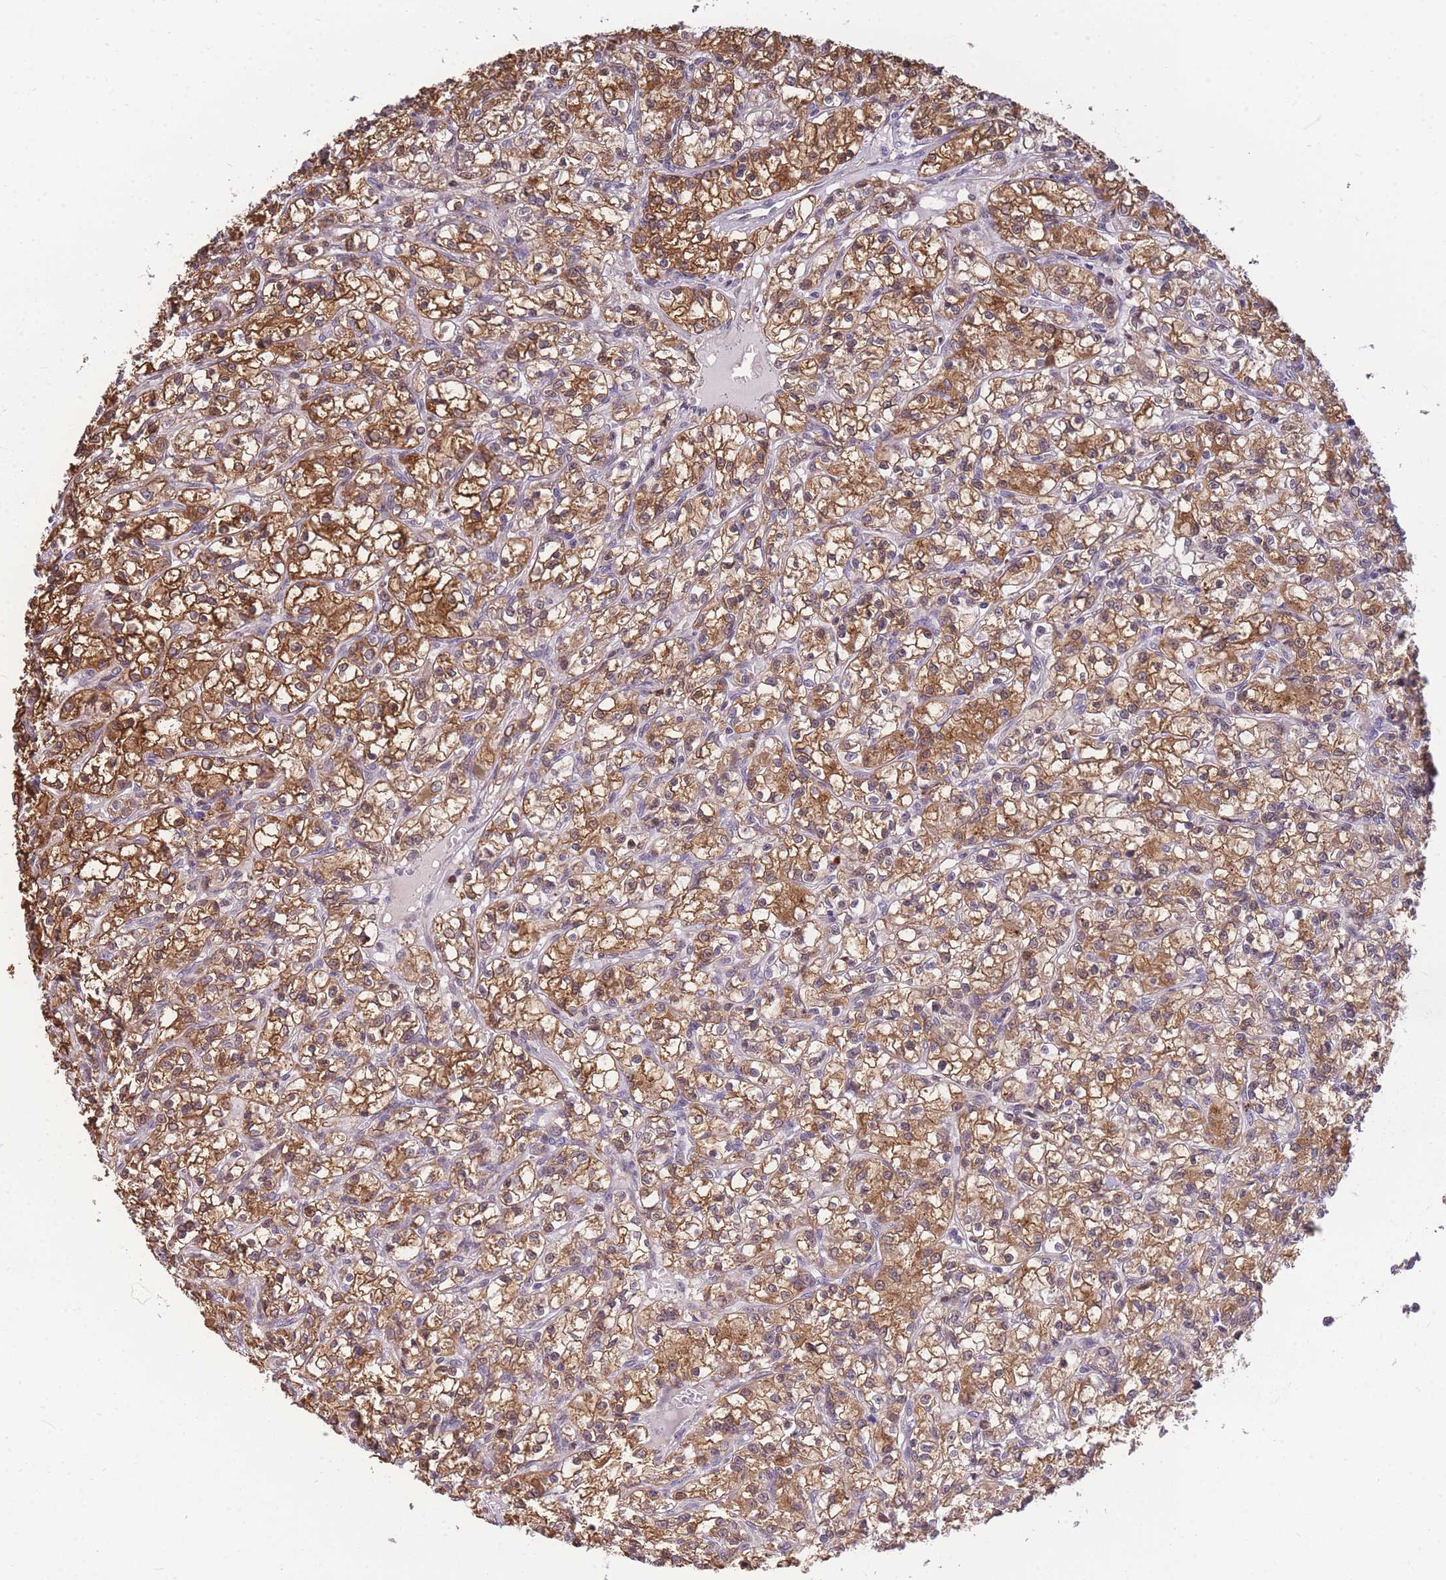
{"staining": {"intensity": "moderate", "quantity": ">75%", "location": "cytoplasmic/membranous,nuclear"}, "tissue": "renal cancer", "cell_type": "Tumor cells", "image_type": "cancer", "snomed": [{"axis": "morphology", "description": "Adenocarcinoma, NOS"}, {"axis": "topography", "description": "Kidney"}], "caption": "Tumor cells reveal moderate cytoplasmic/membranous and nuclear expression in about >75% of cells in renal cancer. The protein of interest is shown in brown color, while the nuclei are stained blue.", "gene": "CRACD", "patient": {"sex": "female", "age": 59}}